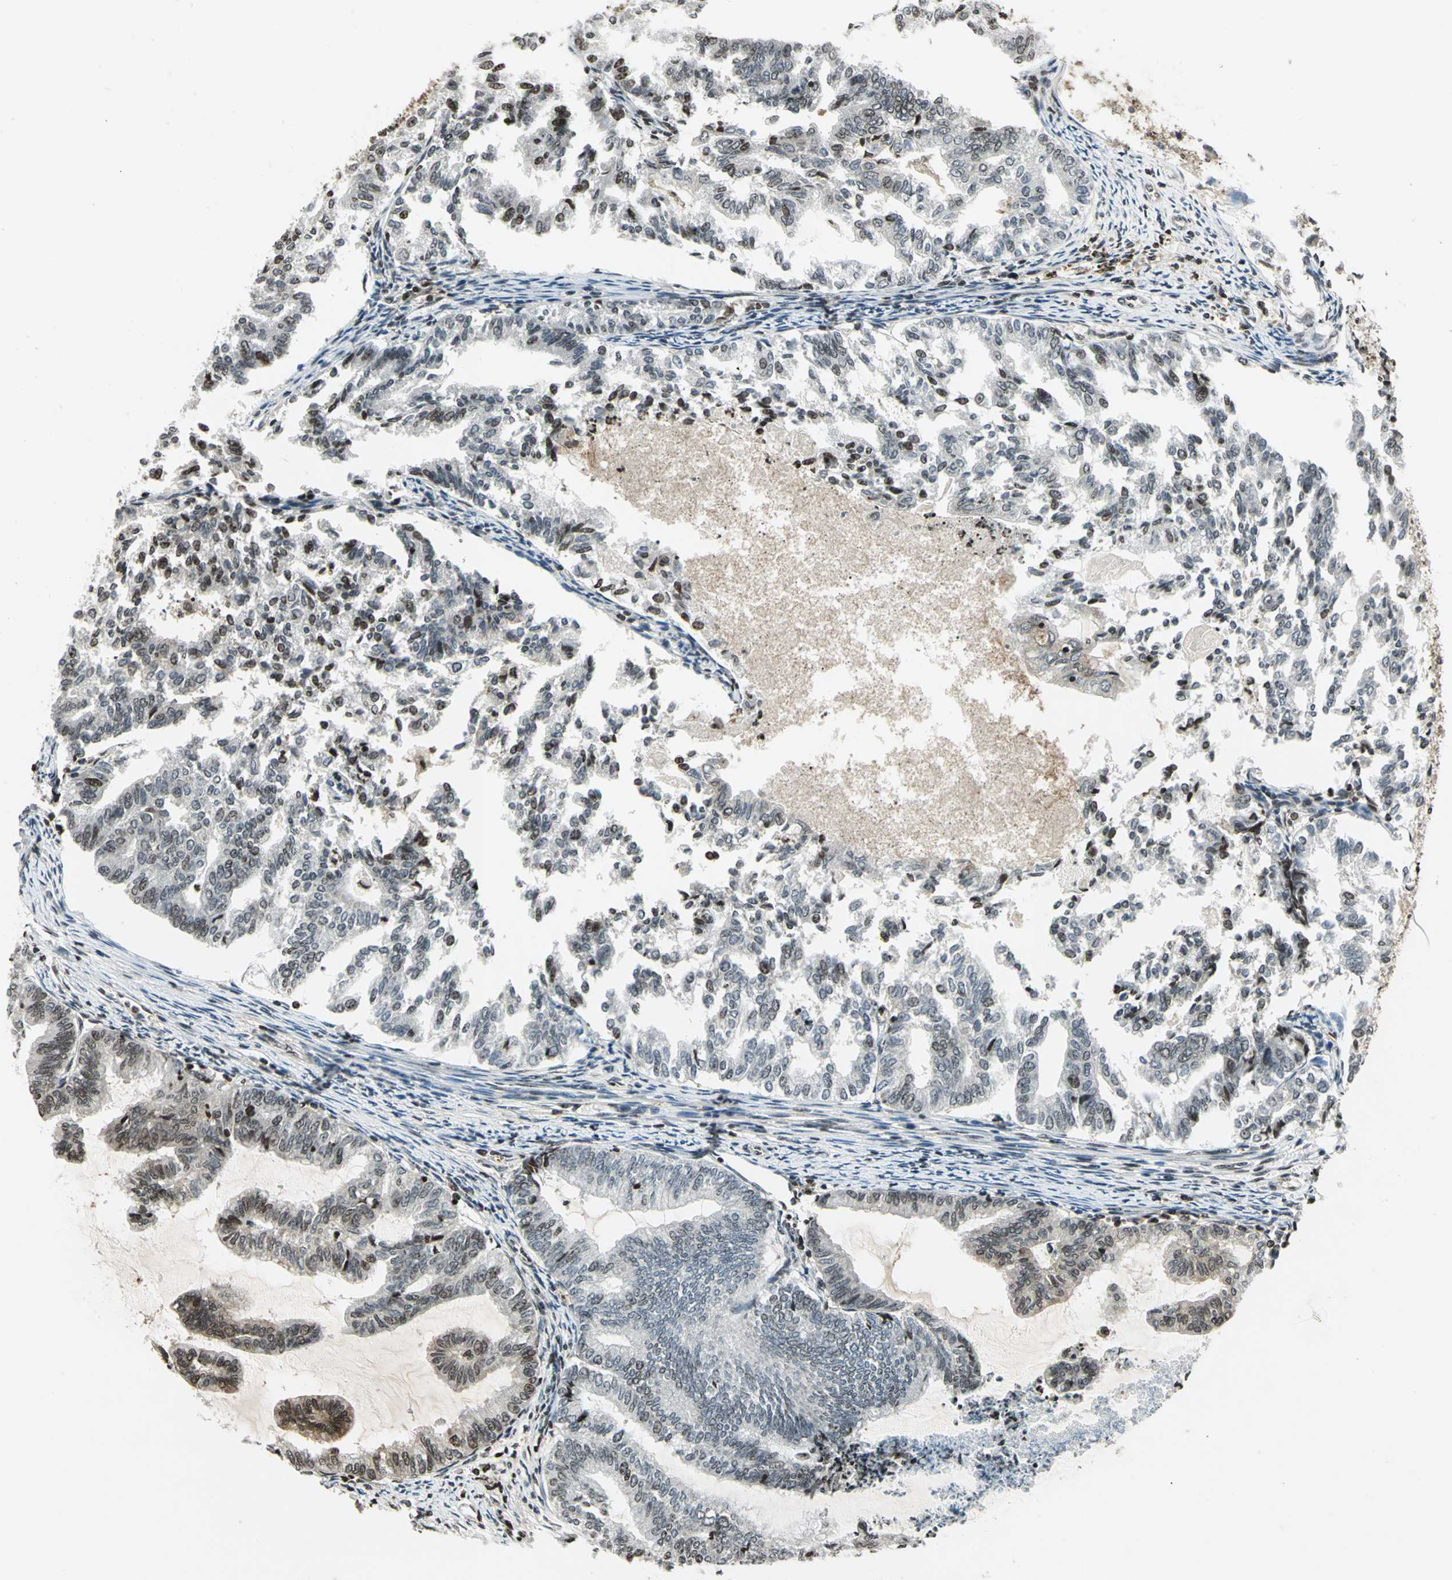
{"staining": {"intensity": "weak", "quantity": "25%-75%", "location": "cytoplasmic/membranous,nuclear"}, "tissue": "endometrial cancer", "cell_type": "Tumor cells", "image_type": "cancer", "snomed": [{"axis": "morphology", "description": "Adenocarcinoma, NOS"}, {"axis": "topography", "description": "Endometrium"}], "caption": "Immunohistochemistry (IHC) staining of adenocarcinoma (endometrial), which displays low levels of weak cytoplasmic/membranous and nuclear expression in about 25%-75% of tumor cells indicating weak cytoplasmic/membranous and nuclear protein expression. The staining was performed using DAB (3,3'-diaminobenzidine) (brown) for protein detection and nuclei were counterstained in hematoxylin (blue).", "gene": "LGALS3", "patient": {"sex": "female", "age": 79}}